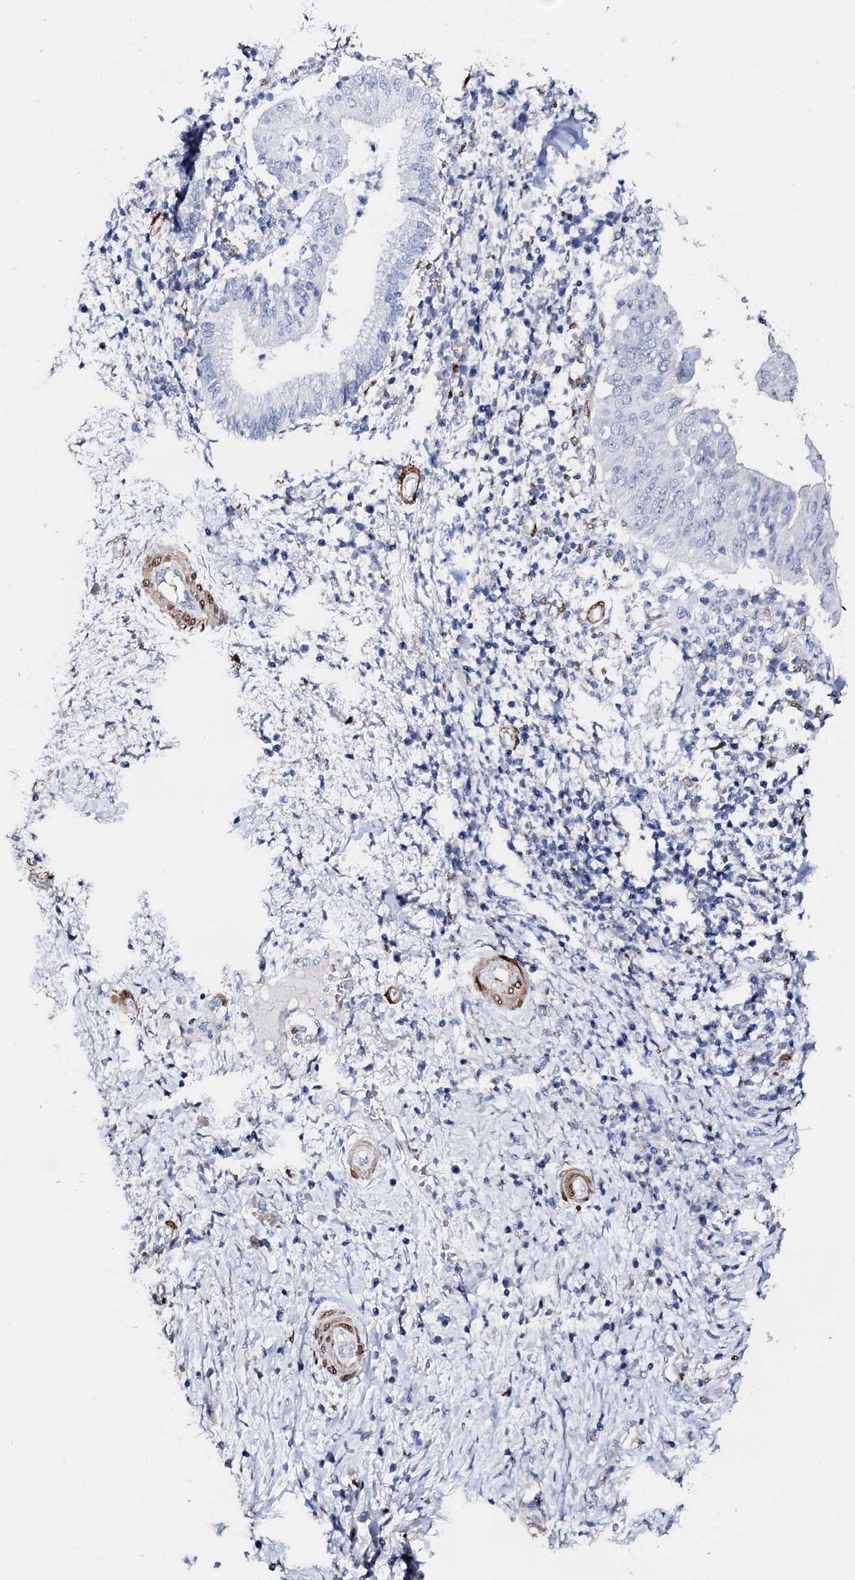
{"staining": {"intensity": "negative", "quantity": "none", "location": "none"}, "tissue": "pancreatic cancer", "cell_type": "Tumor cells", "image_type": "cancer", "snomed": [{"axis": "morphology", "description": "Adenocarcinoma, NOS"}, {"axis": "topography", "description": "Pancreas"}], "caption": "This photomicrograph is of adenocarcinoma (pancreatic) stained with immunohistochemistry (IHC) to label a protein in brown with the nuclei are counter-stained blue. There is no staining in tumor cells.", "gene": "NRIP2", "patient": {"sex": "male", "age": 68}}